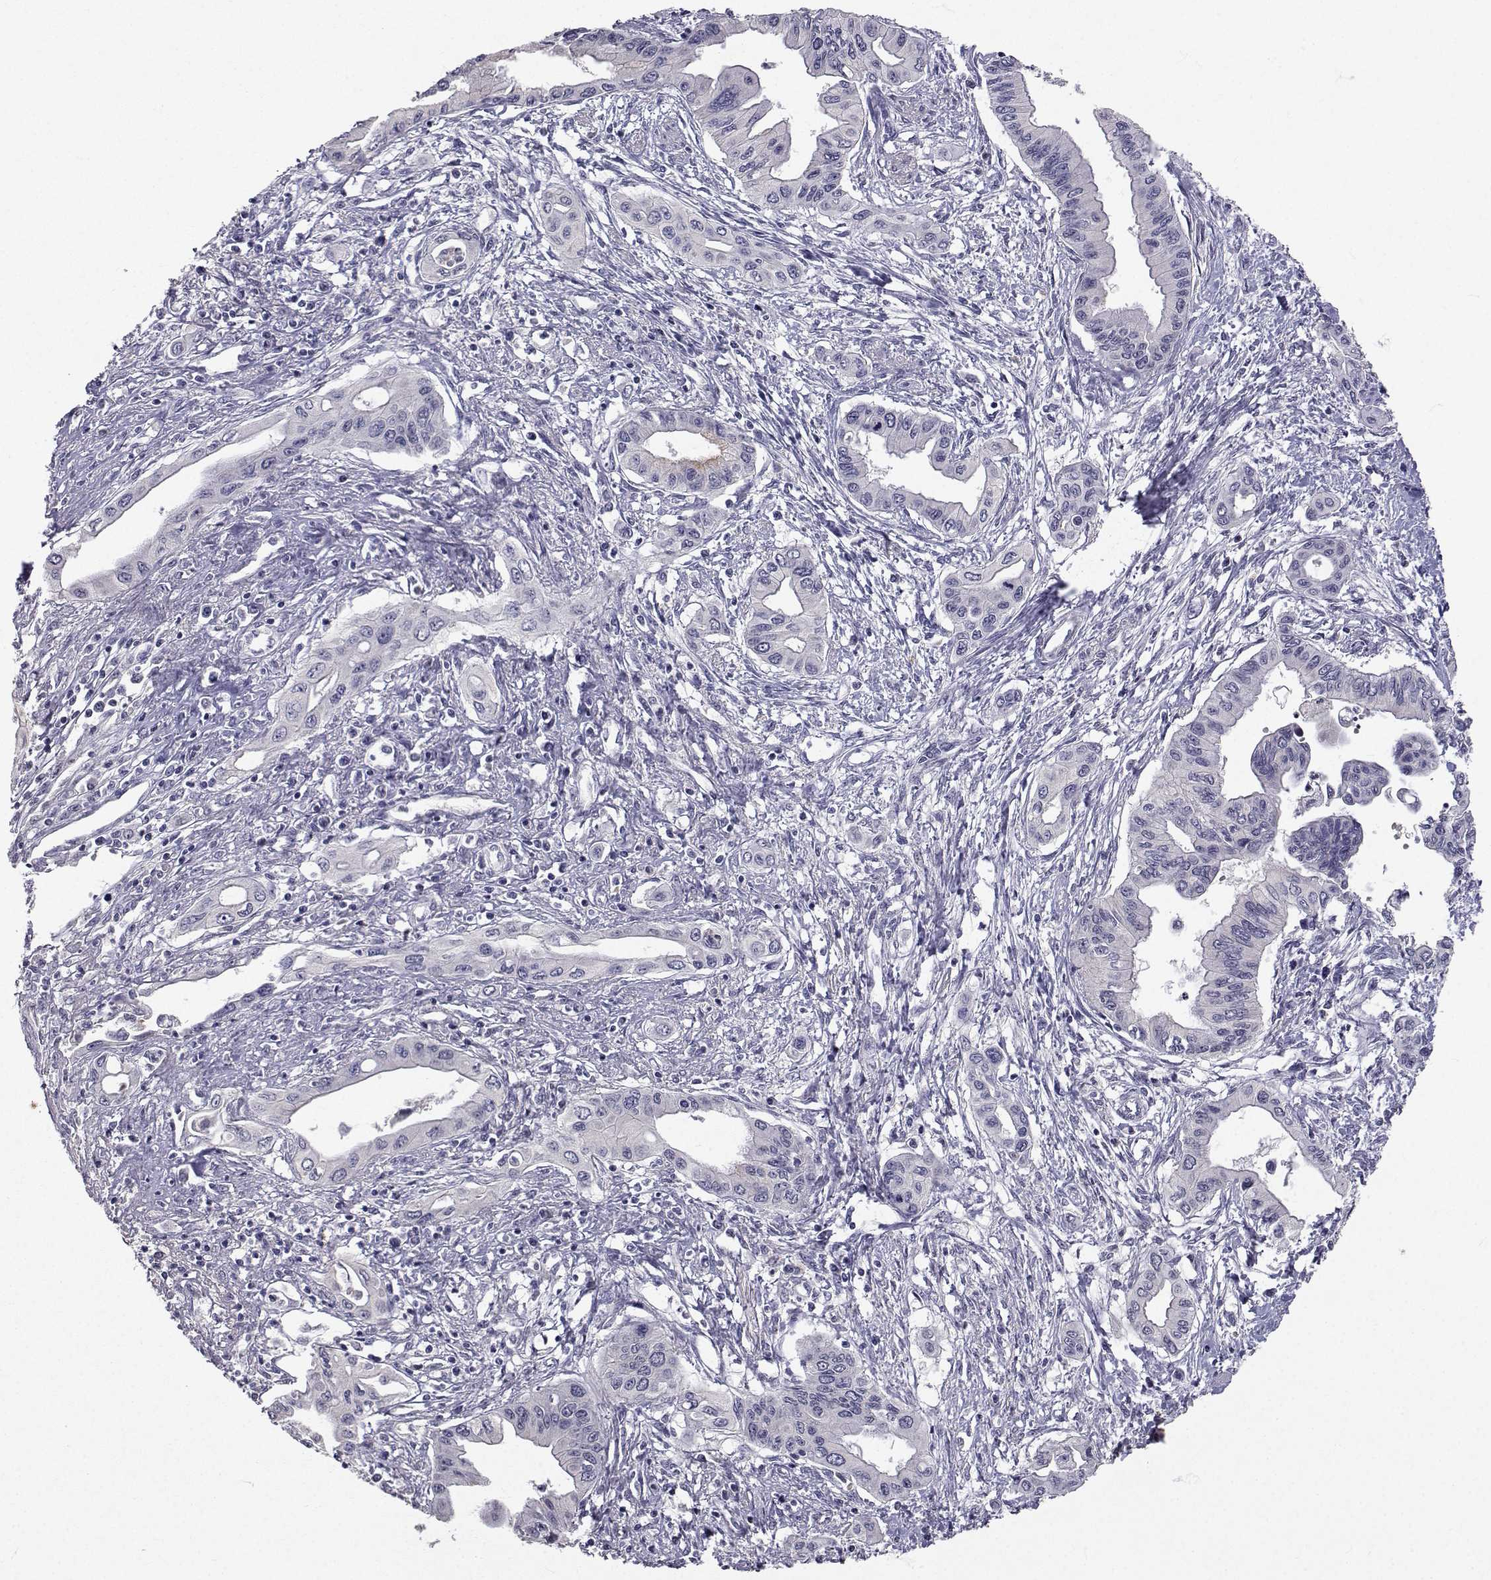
{"staining": {"intensity": "negative", "quantity": "none", "location": "none"}, "tissue": "pancreatic cancer", "cell_type": "Tumor cells", "image_type": "cancer", "snomed": [{"axis": "morphology", "description": "Adenocarcinoma, NOS"}, {"axis": "topography", "description": "Pancreas"}], "caption": "Immunohistochemical staining of human pancreatic cancer (adenocarcinoma) demonstrates no significant staining in tumor cells. (DAB immunohistochemistry (IHC) visualized using brightfield microscopy, high magnification).", "gene": "SLC6A3", "patient": {"sex": "female", "age": 62}}